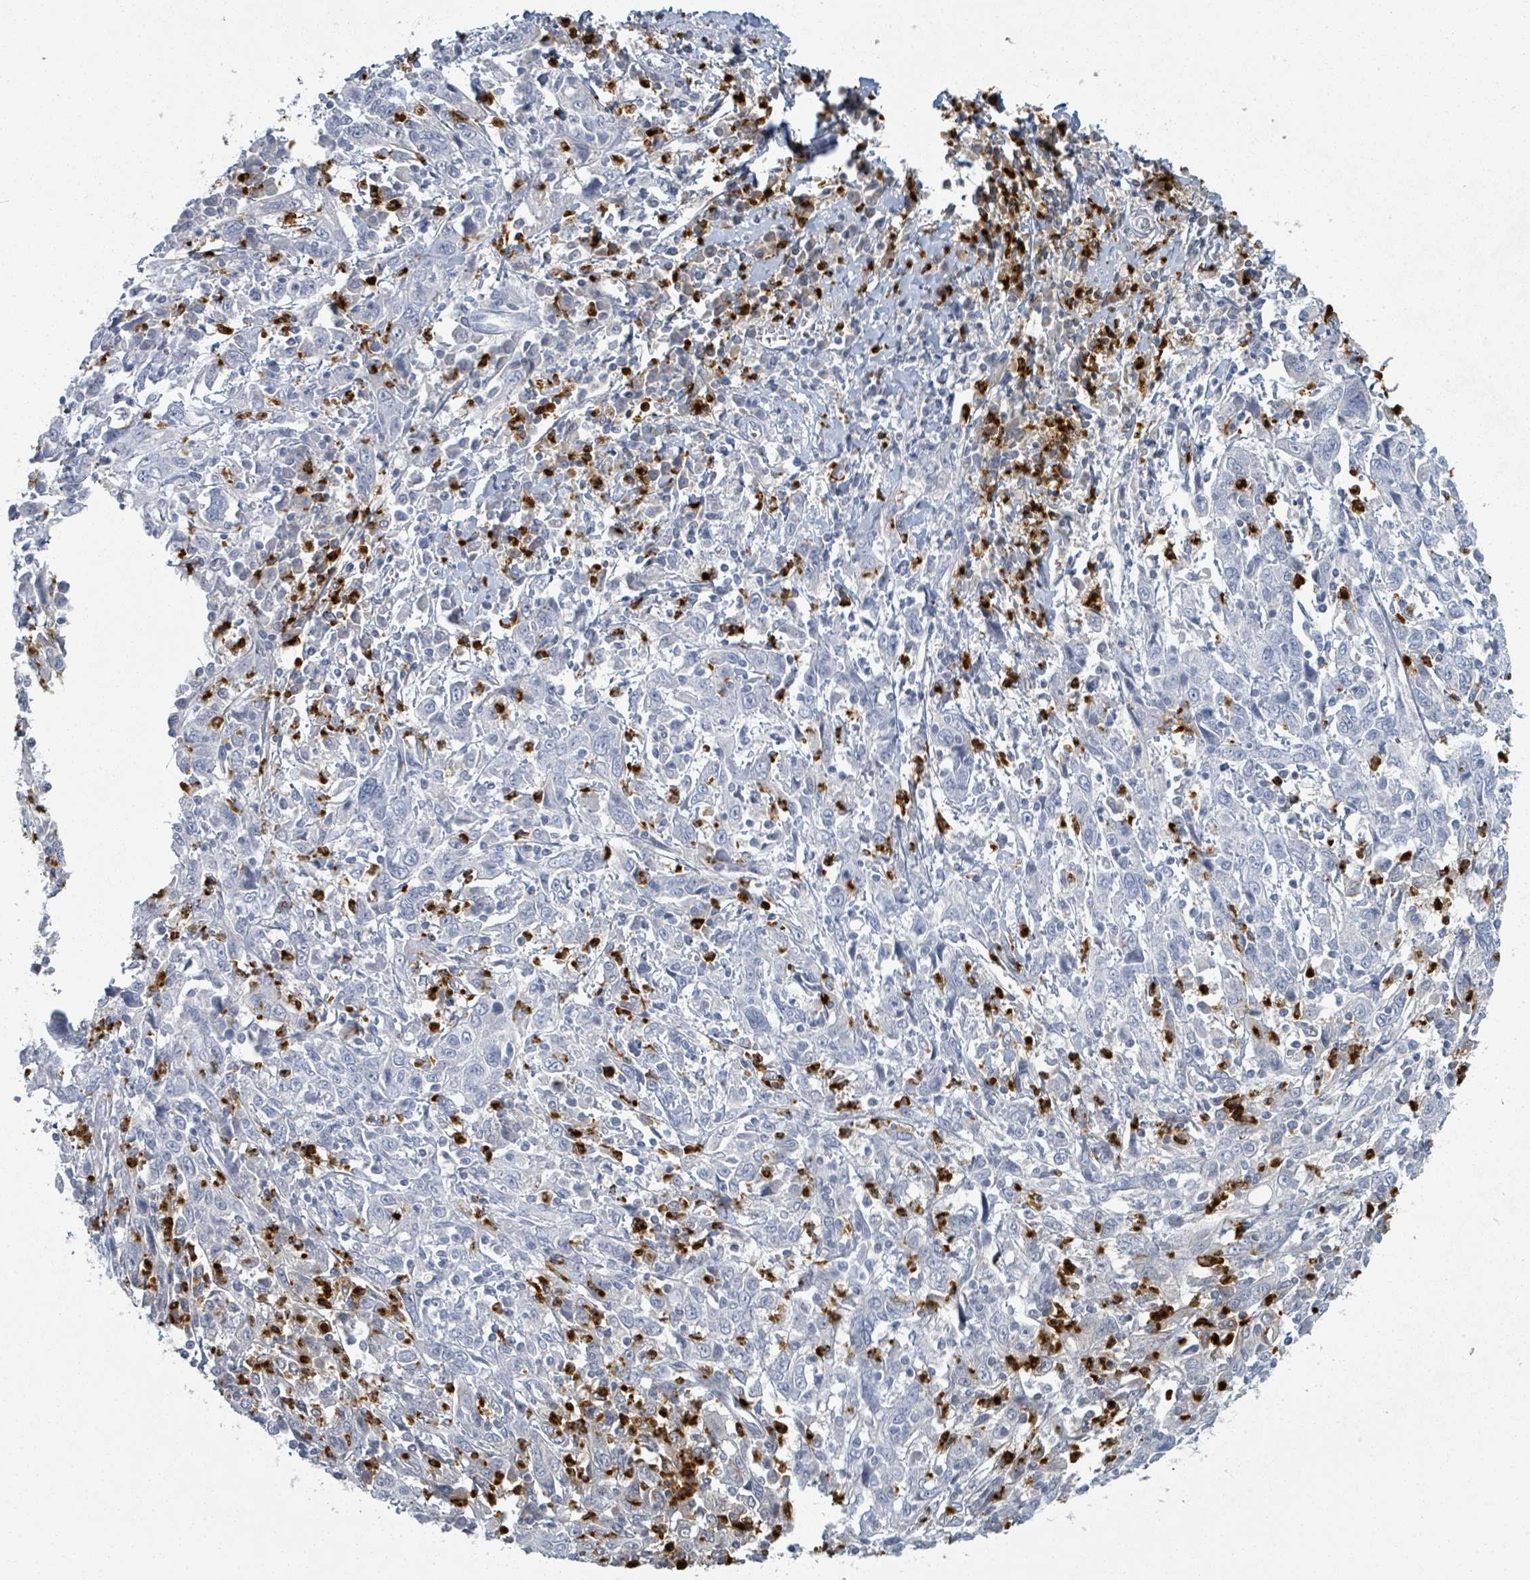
{"staining": {"intensity": "negative", "quantity": "none", "location": "none"}, "tissue": "cervical cancer", "cell_type": "Tumor cells", "image_type": "cancer", "snomed": [{"axis": "morphology", "description": "Squamous cell carcinoma, NOS"}, {"axis": "topography", "description": "Cervix"}], "caption": "An image of cervical cancer (squamous cell carcinoma) stained for a protein reveals no brown staining in tumor cells.", "gene": "DEFA4", "patient": {"sex": "female", "age": 46}}